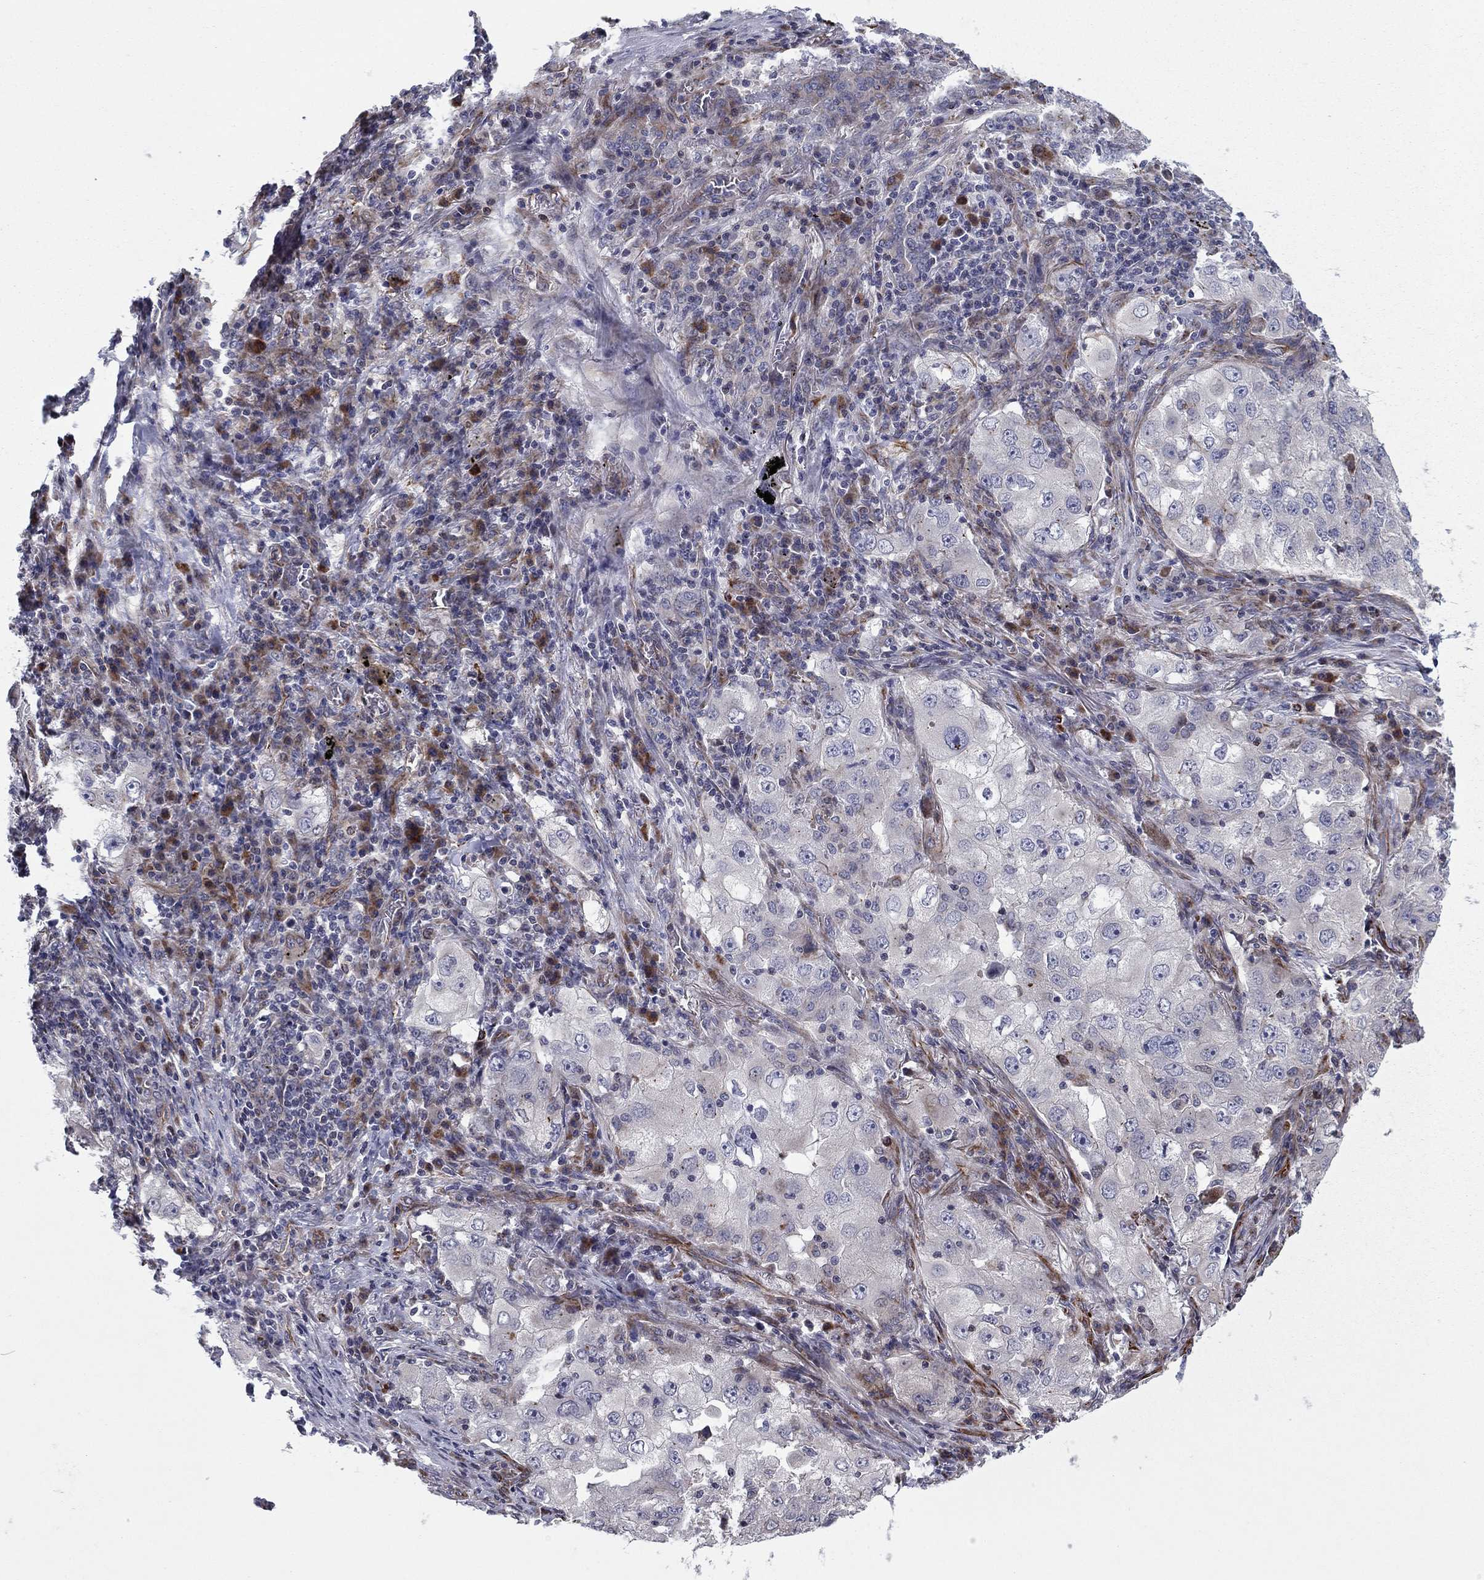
{"staining": {"intensity": "negative", "quantity": "none", "location": "none"}, "tissue": "lung cancer", "cell_type": "Tumor cells", "image_type": "cancer", "snomed": [{"axis": "morphology", "description": "Adenocarcinoma, NOS"}, {"axis": "topography", "description": "Lung"}], "caption": "A photomicrograph of adenocarcinoma (lung) stained for a protein exhibits no brown staining in tumor cells. The staining was performed using DAB to visualize the protein expression in brown, while the nuclei were stained in blue with hematoxylin (Magnification: 20x).", "gene": "CLSTN1", "patient": {"sex": "female", "age": 61}}